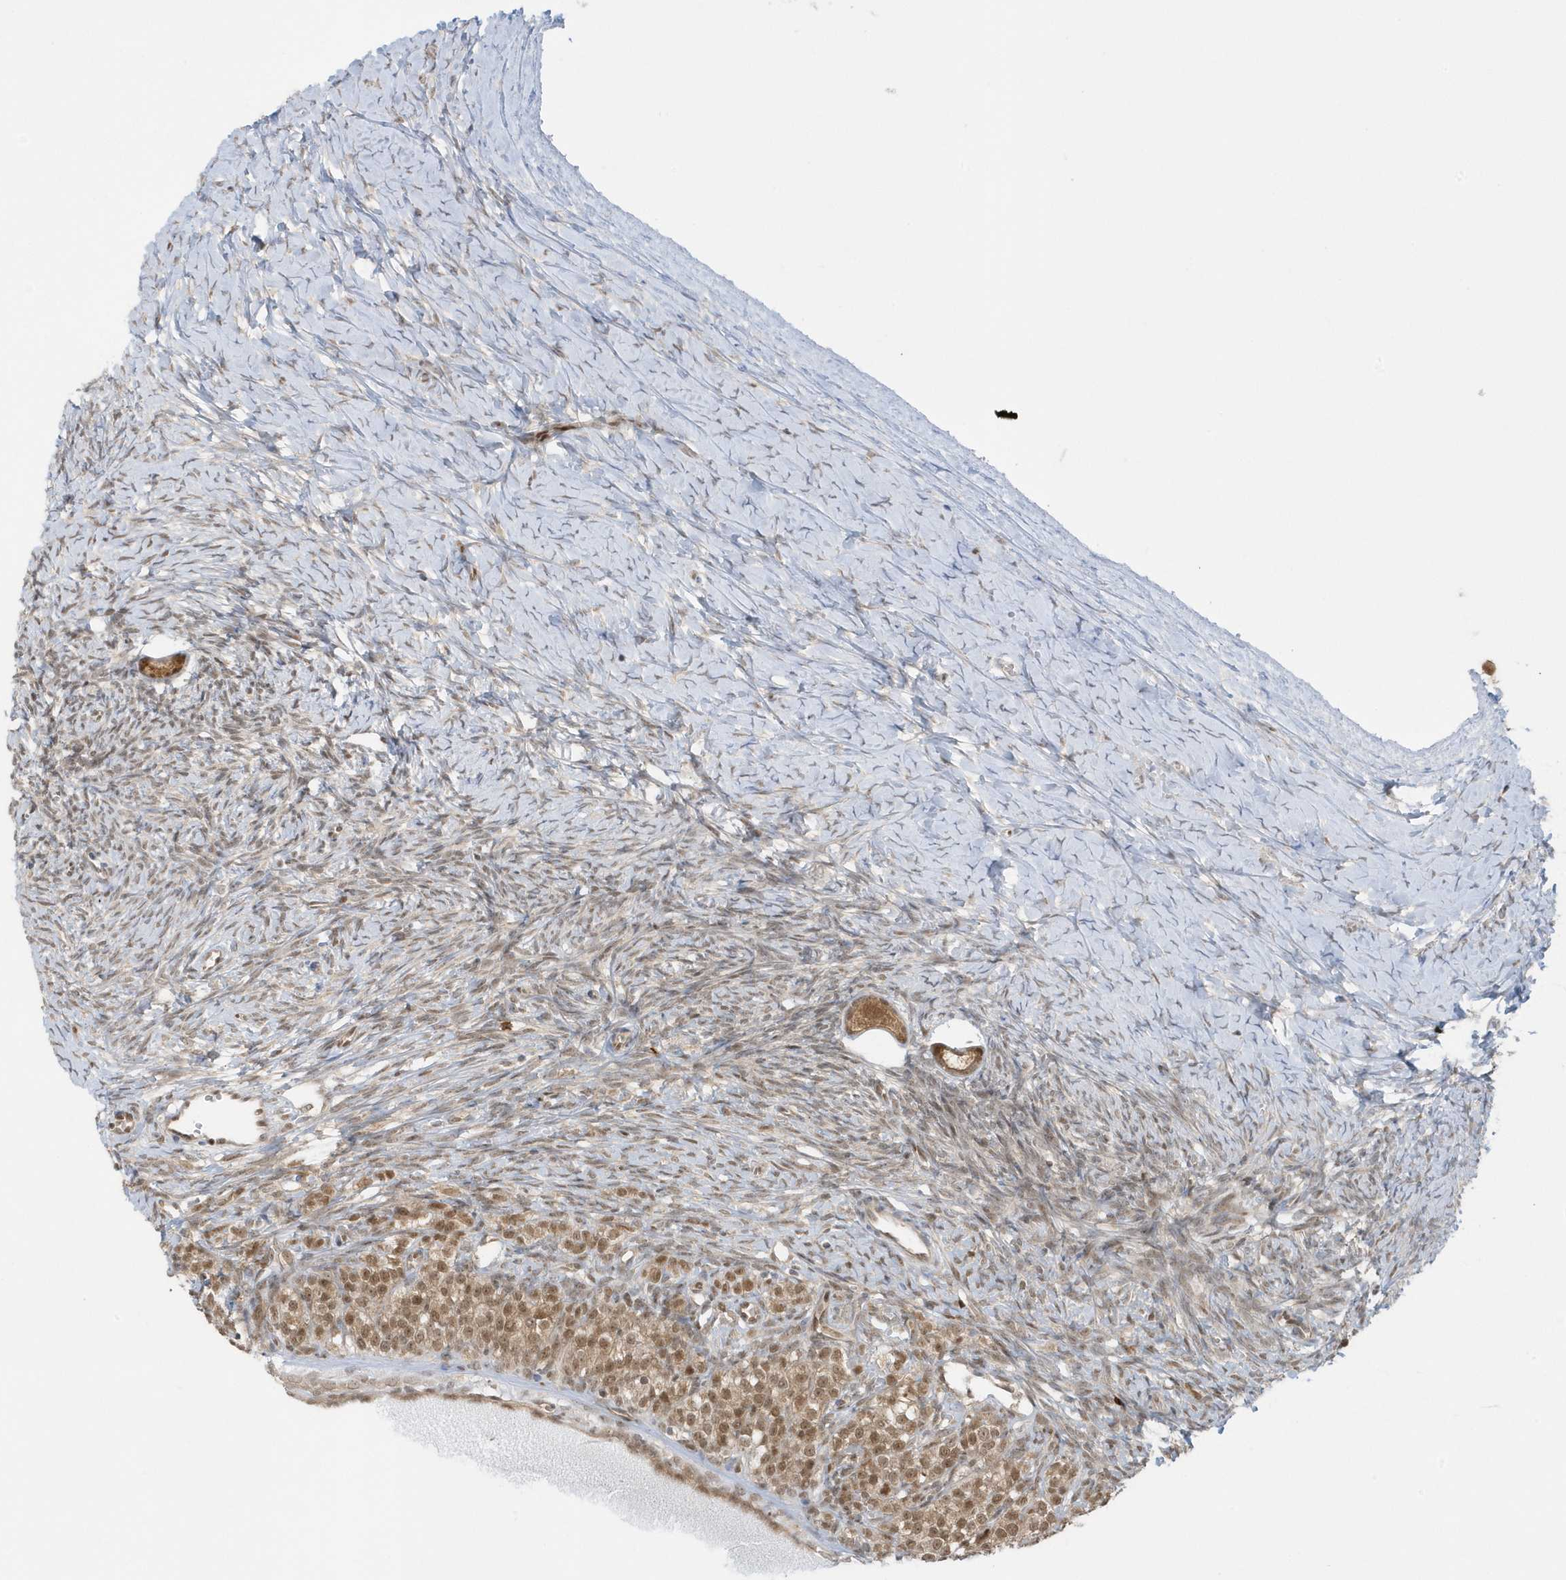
{"staining": {"intensity": "moderate", "quantity": ">75%", "location": "cytoplasmic/membranous,nuclear"}, "tissue": "ovary", "cell_type": "Follicle cells", "image_type": "normal", "snomed": [{"axis": "morphology", "description": "Normal tissue, NOS"}, {"axis": "morphology", "description": "Developmental malformation"}, {"axis": "topography", "description": "Ovary"}], "caption": "Moderate cytoplasmic/membranous,nuclear expression is present in about >75% of follicle cells in normal ovary. Nuclei are stained in blue.", "gene": "PPP1R7", "patient": {"sex": "female", "age": 39}}